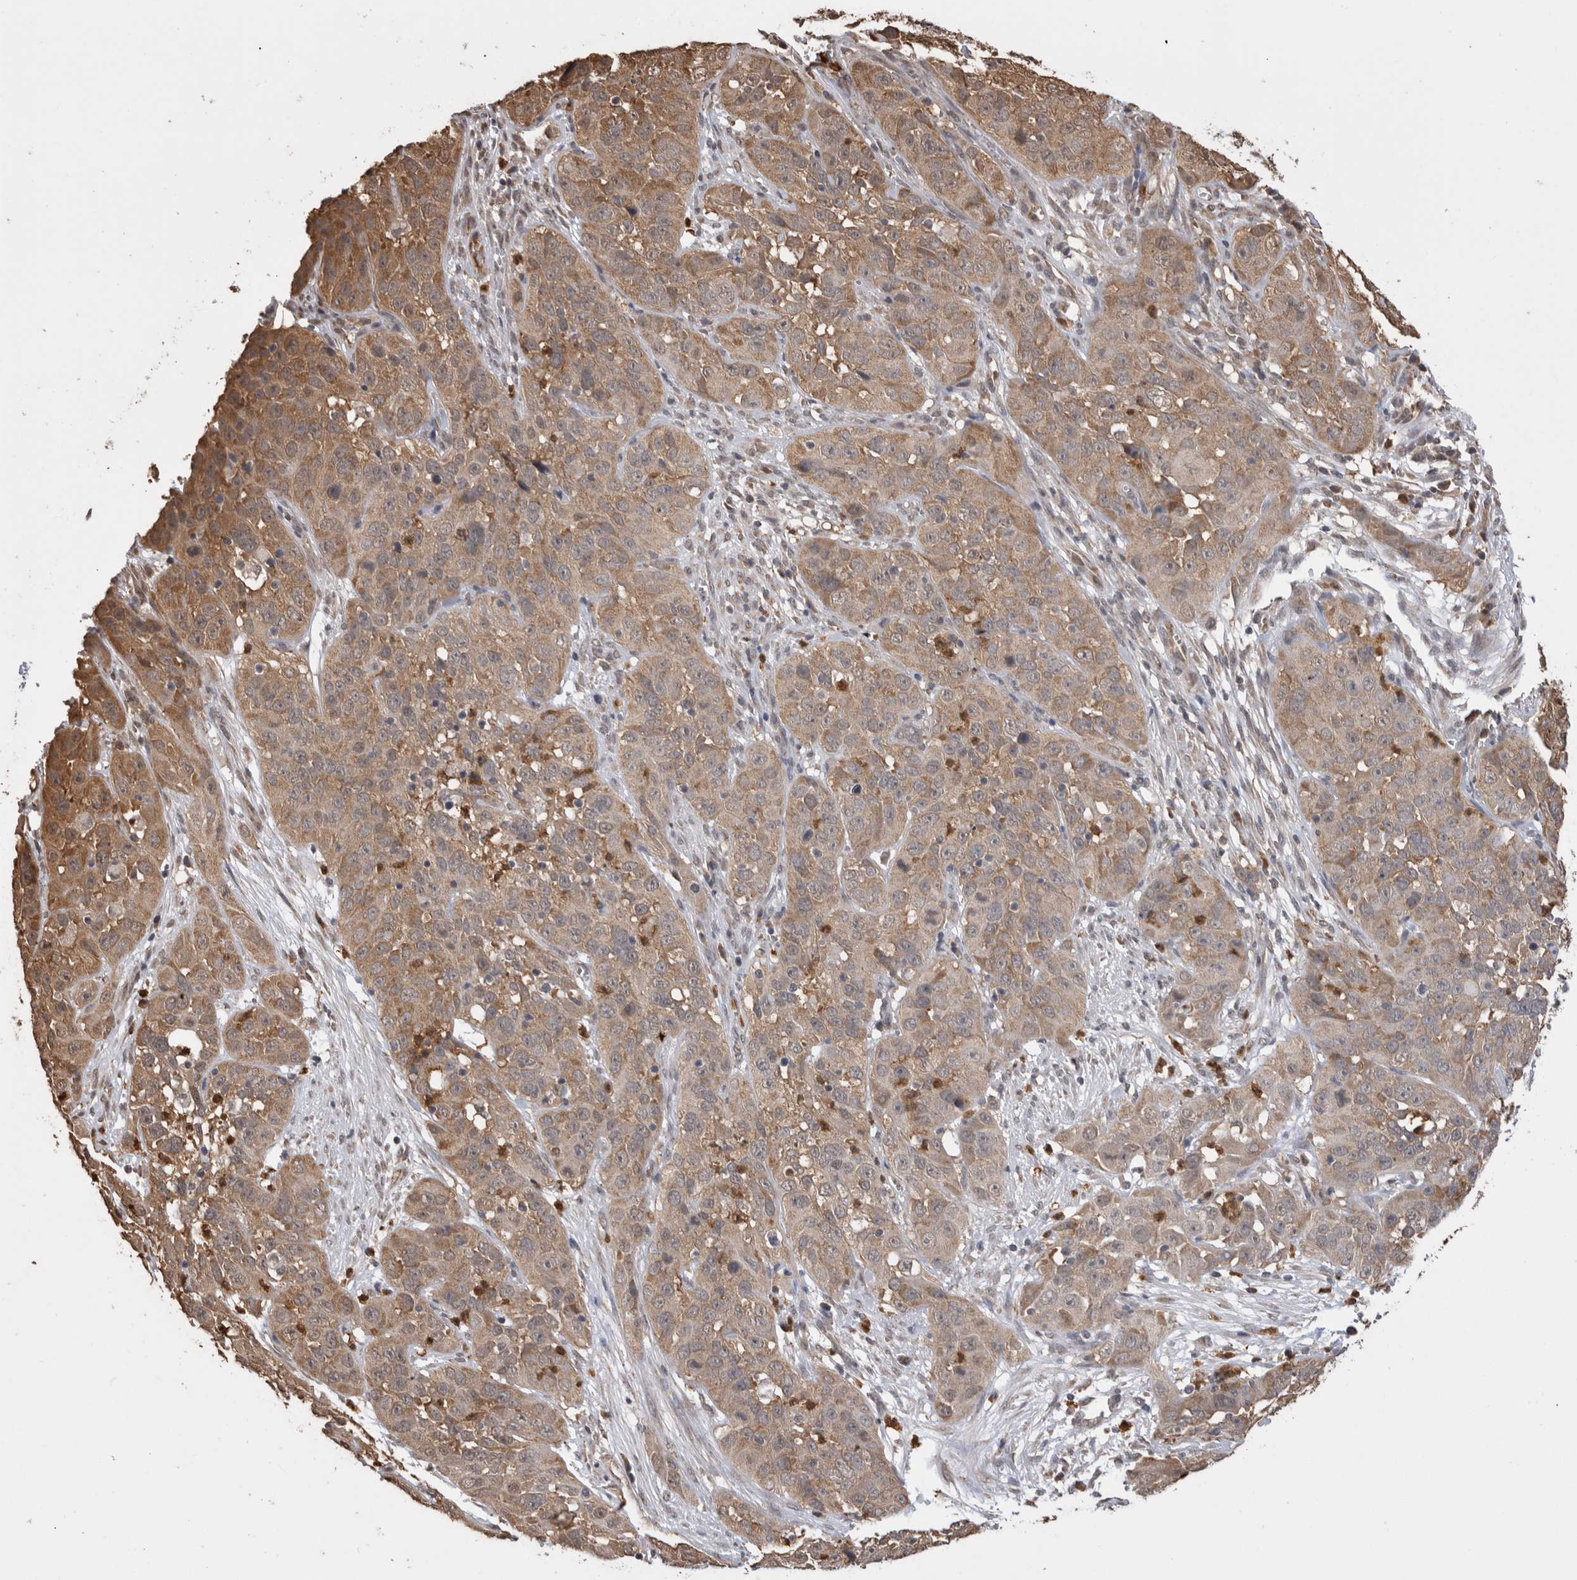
{"staining": {"intensity": "weak", "quantity": ">75%", "location": "cytoplasmic/membranous"}, "tissue": "cervical cancer", "cell_type": "Tumor cells", "image_type": "cancer", "snomed": [{"axis": "morphology", "description": "Squamous cell carcinoma, NOS"}, {"axis": "topography", "description": "Cervix"}], "caption": "IHC of cervical cancer exhibits low levels of weak cytoplasmic/membranous positivity in about >75% of tumor cells.", "gene": "PAK4", "patient": {"sex": "female", "age": 32}}